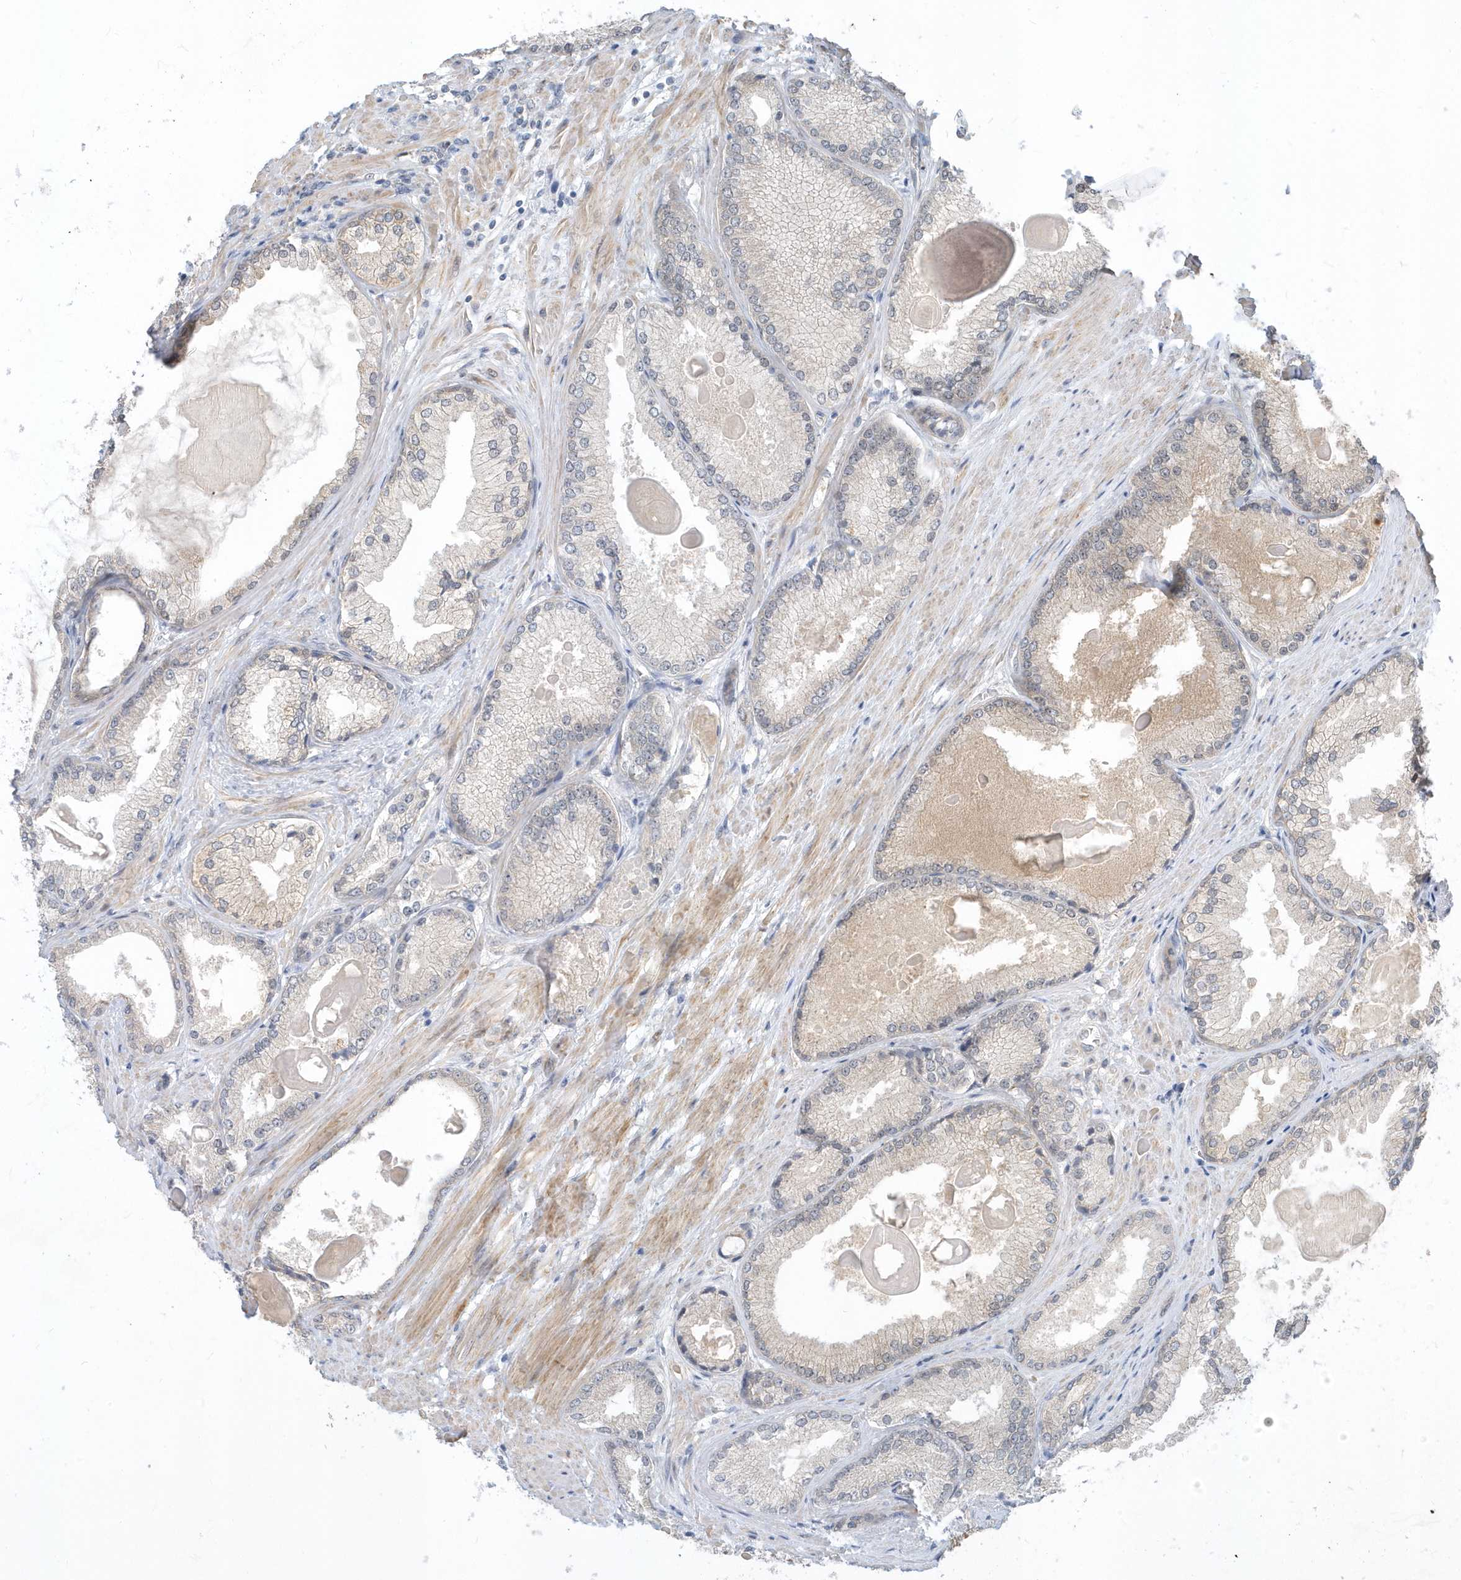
{"staining": {"intensity": "negative", "quantity": "none", "location": "none"}, "tissue": "prostate cancer", "cell_type": "Tumor cells", "image_type": "cancer", "snomed": [{"axis": "morphology", "description": "Adenocarcinoma, High grade"}, {"axis": "topography", "description": "Prostate"}], "caption": "Immunohistochemistry photomicrograph of neoplastic tissue: high-grade adenocarcinoma (prostate) stained with DAB demonstrates no significant protein staining in tumor cells.", "gene": "USP53", "patient": {"sex": "male", "age": 66}}